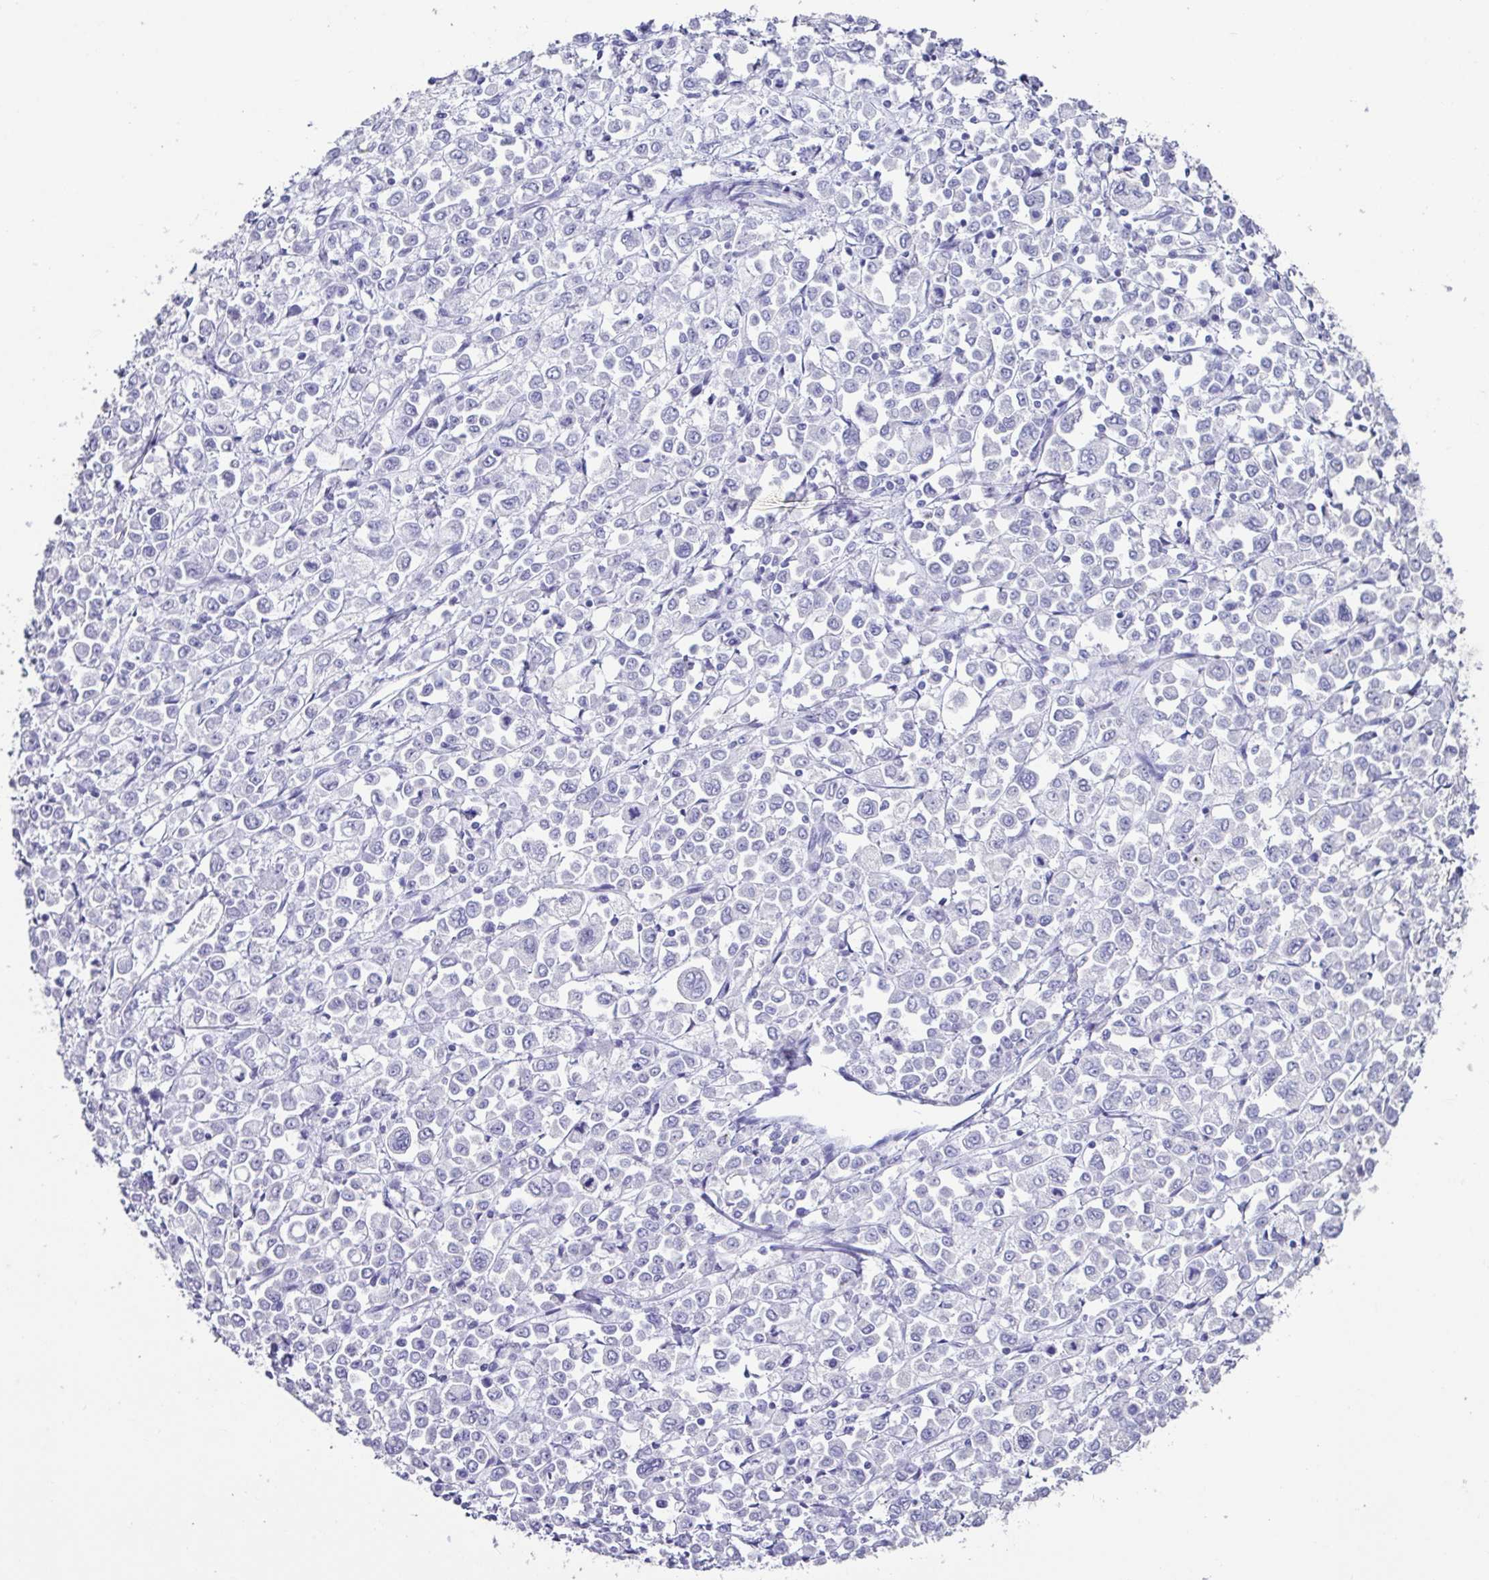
{"staining": {"intensity": "negative", "quantity": "none", "location": "none"}, "tissue": "stomach cancer", "cell_type": "Tumor cells", "image_type": "cancer", "snomed": [{"axis": "morphology", "description": "Adenocarcinoma, NOS"}, {"axis": "topography", "description": "Stomach, upper"}], "caption": "An image of human stomach cancer is negative for staining in tumor cells.", "gene": "RDH11", "patient": {"sex": "male", "age": 70}}